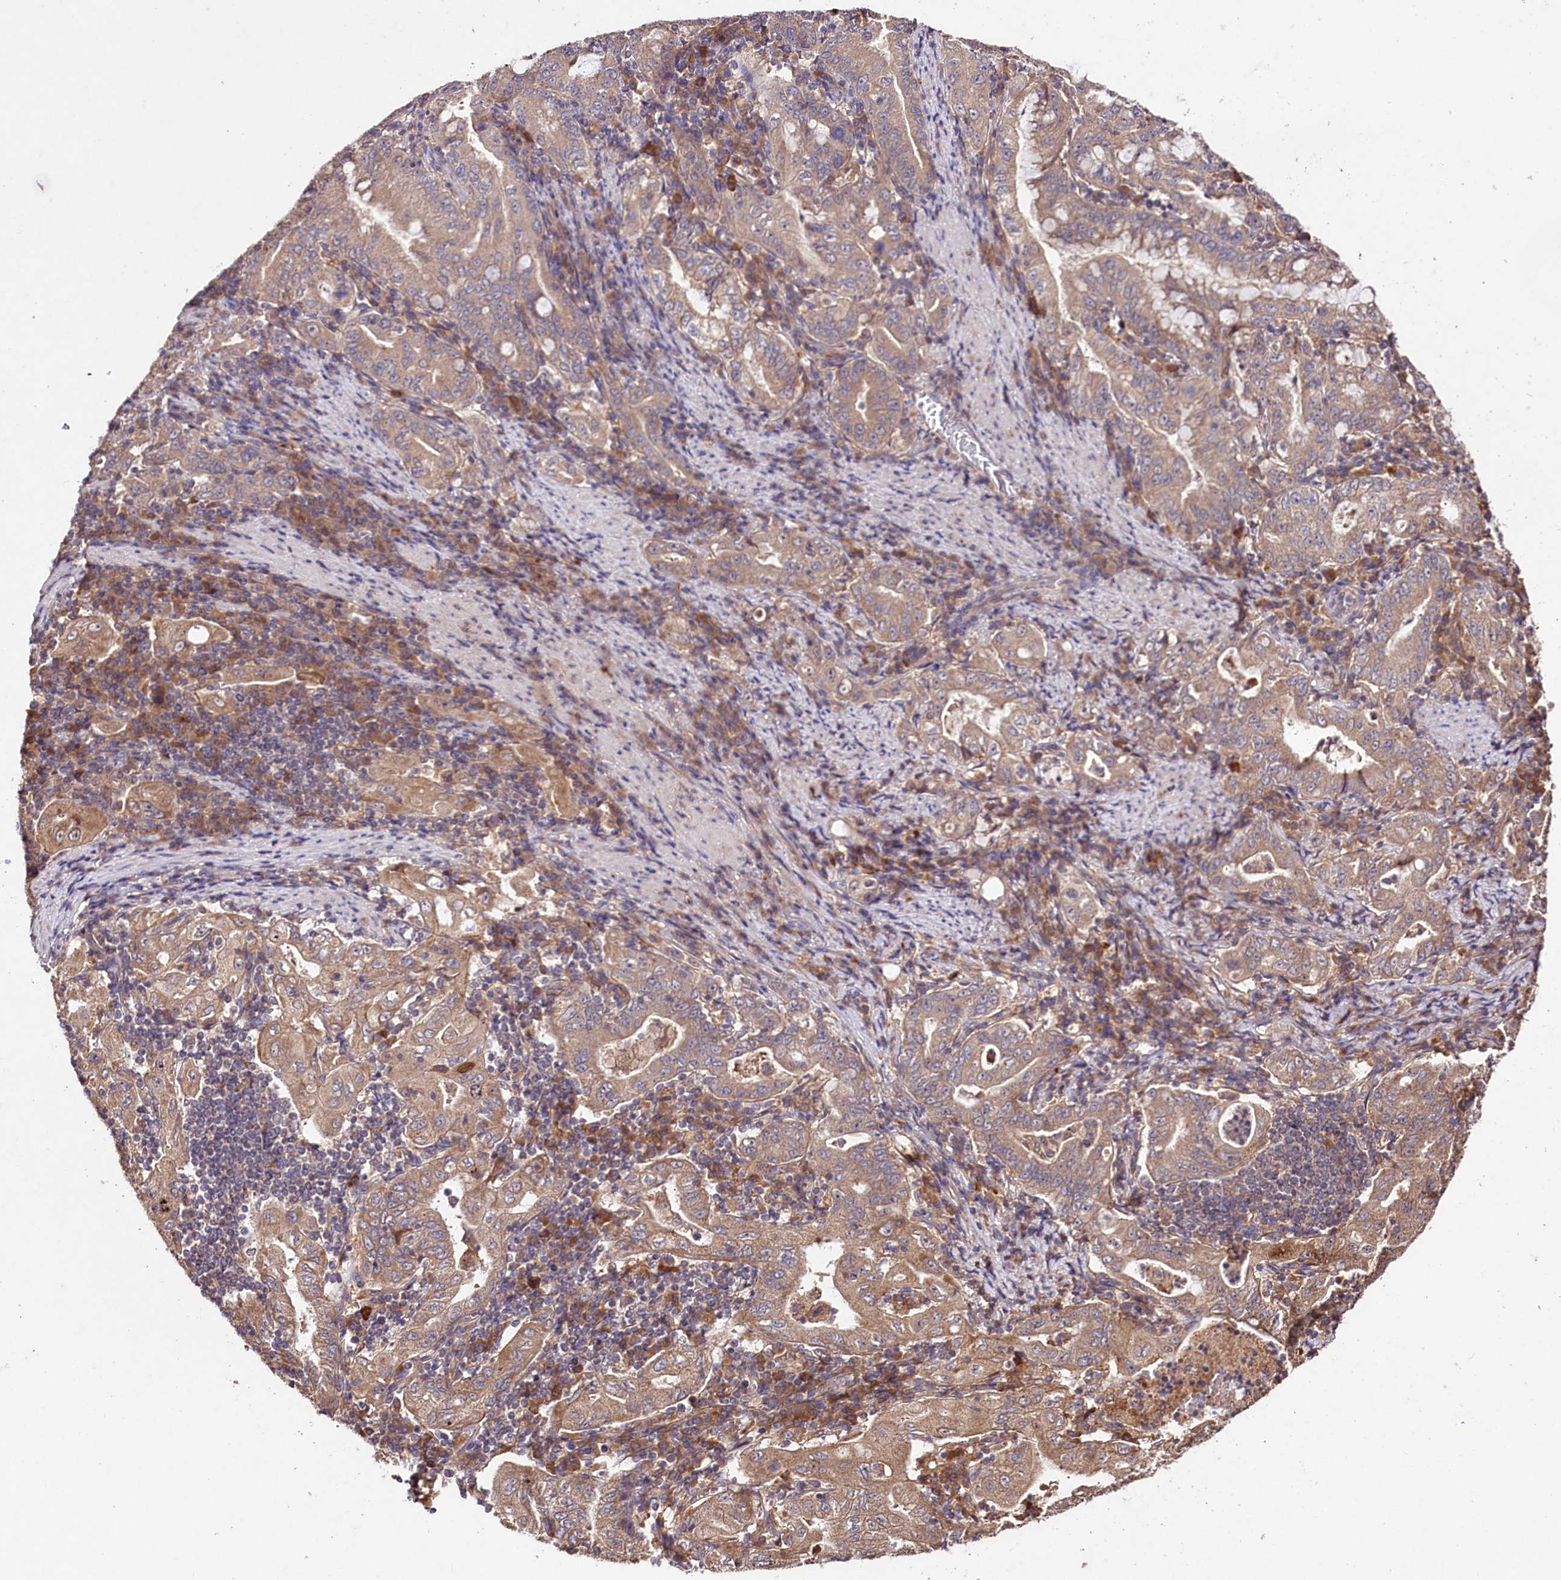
{"staining": {"intensity": "moderate", "quantity": ">75%", "location": "cytoplasmic/membranous"}, "tissue": "stomach cancer", "cell_type": "Tumor cells", "image_type": "cancer", "snomed": [{"axis": "morphology", "description": "Normal tissue, NOS"}, {"axis": "morphology", "description": "Adenocarcinoma, NOS"}, {"axis": "topography", "description": "Esophagus"}, {"axis": "topography", "description": "Stomach, upper"}, {"axis": "topography", "description": "Peripheral nerve tissue"}], "caption": "There is medium levels of moderate cytoplasmic/membranous staining in tumor cells of stomach adenocarcinoma, as demonstrated by immunohistochemical staining (brown color).", "gene": "TNPO3", "patient": {"sex": "male", "age": 62}}